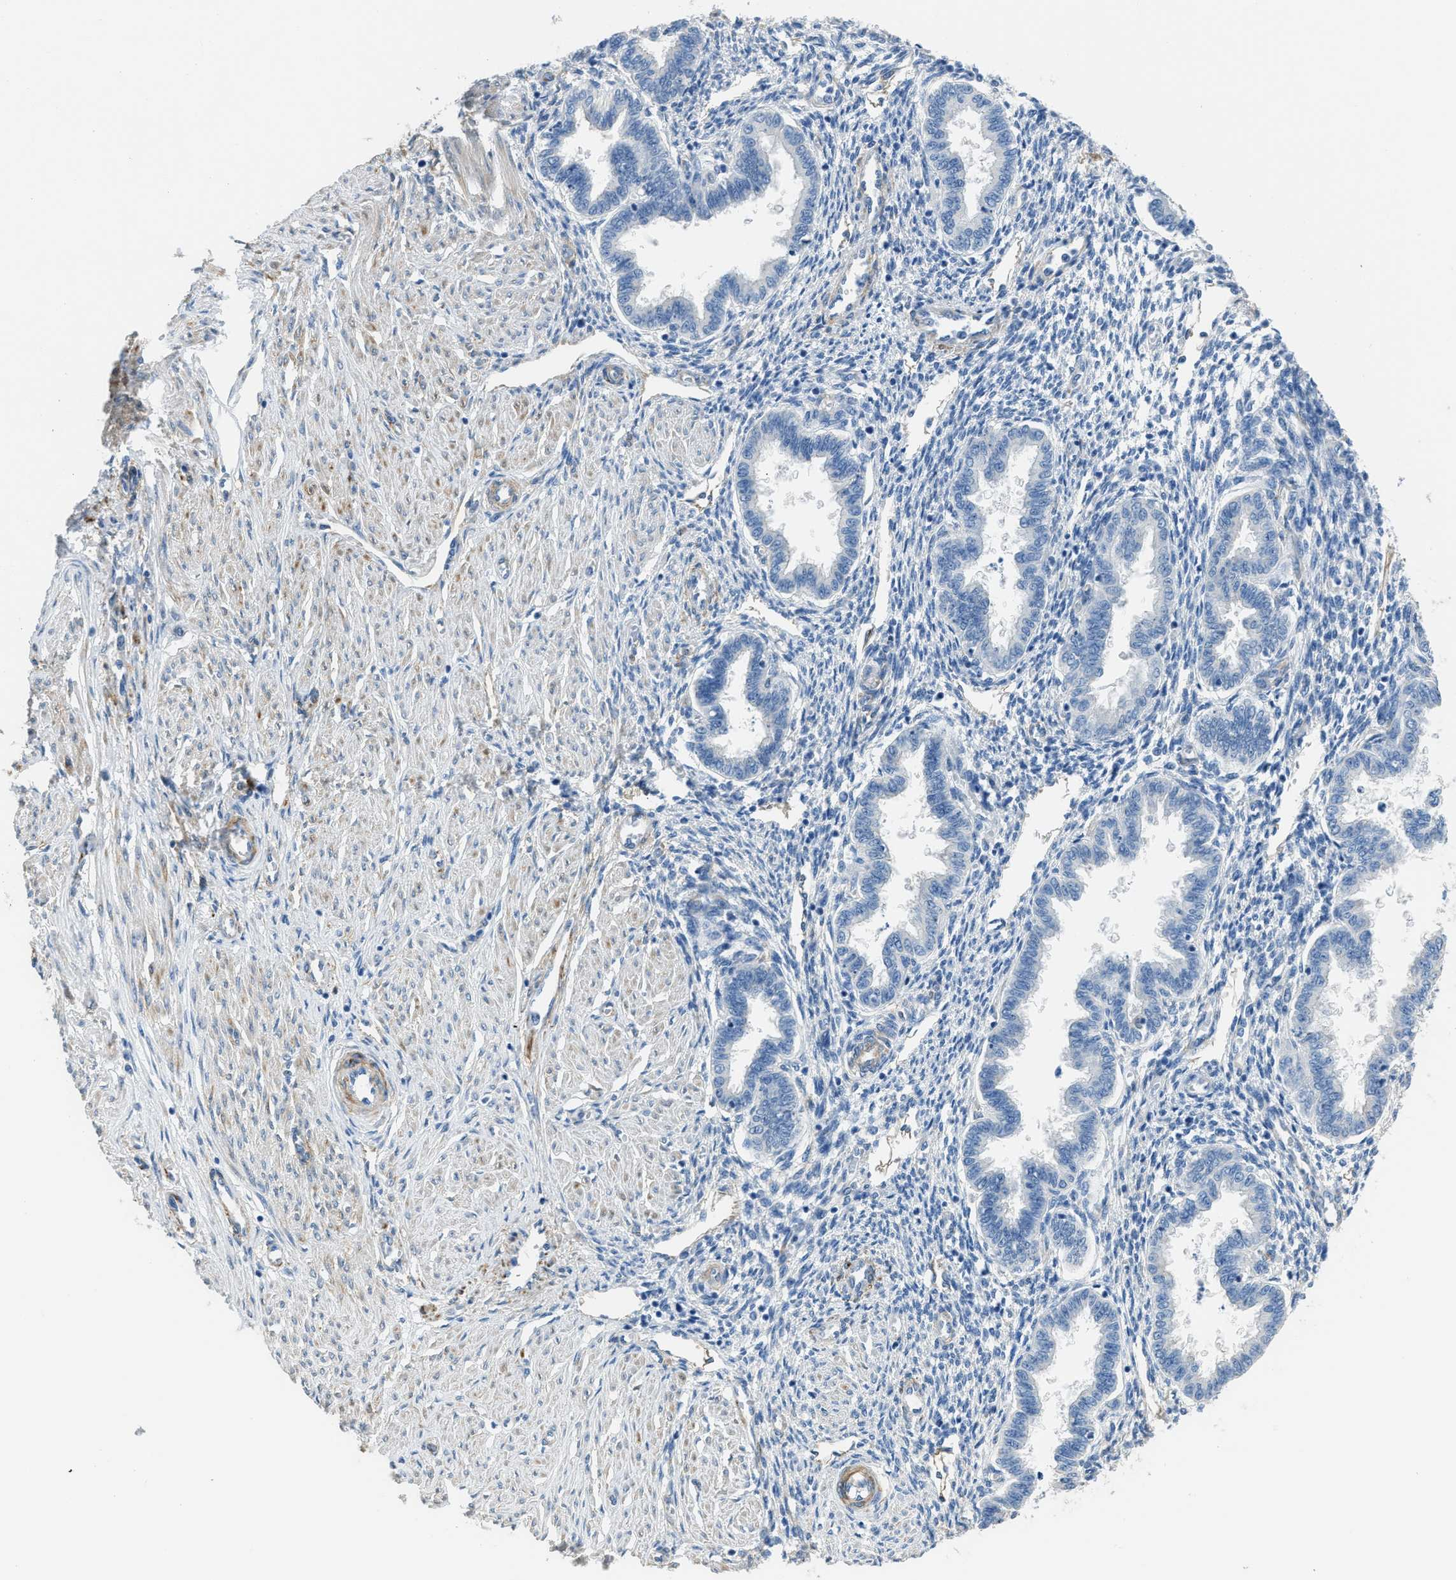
{"staining": {"intensity": "negative", "quantity": "none", "location": "none"}, "tissue": "endometrium", "cell_type": "Cells in endometrial stroma", "image_type": "normal", "snomed": [{"axis": "morphology", "description": "Normal tissue, NOS"}, {"axis": "topography", "description": "Endometrium"}], "caption": "Endometrium stained for a protein using immunohistochemistry (IHC) reveals no expression cells in endometrial stroma.", "gene": "ZSWIM5", "patient": {"sex": "female", "age": 33}}